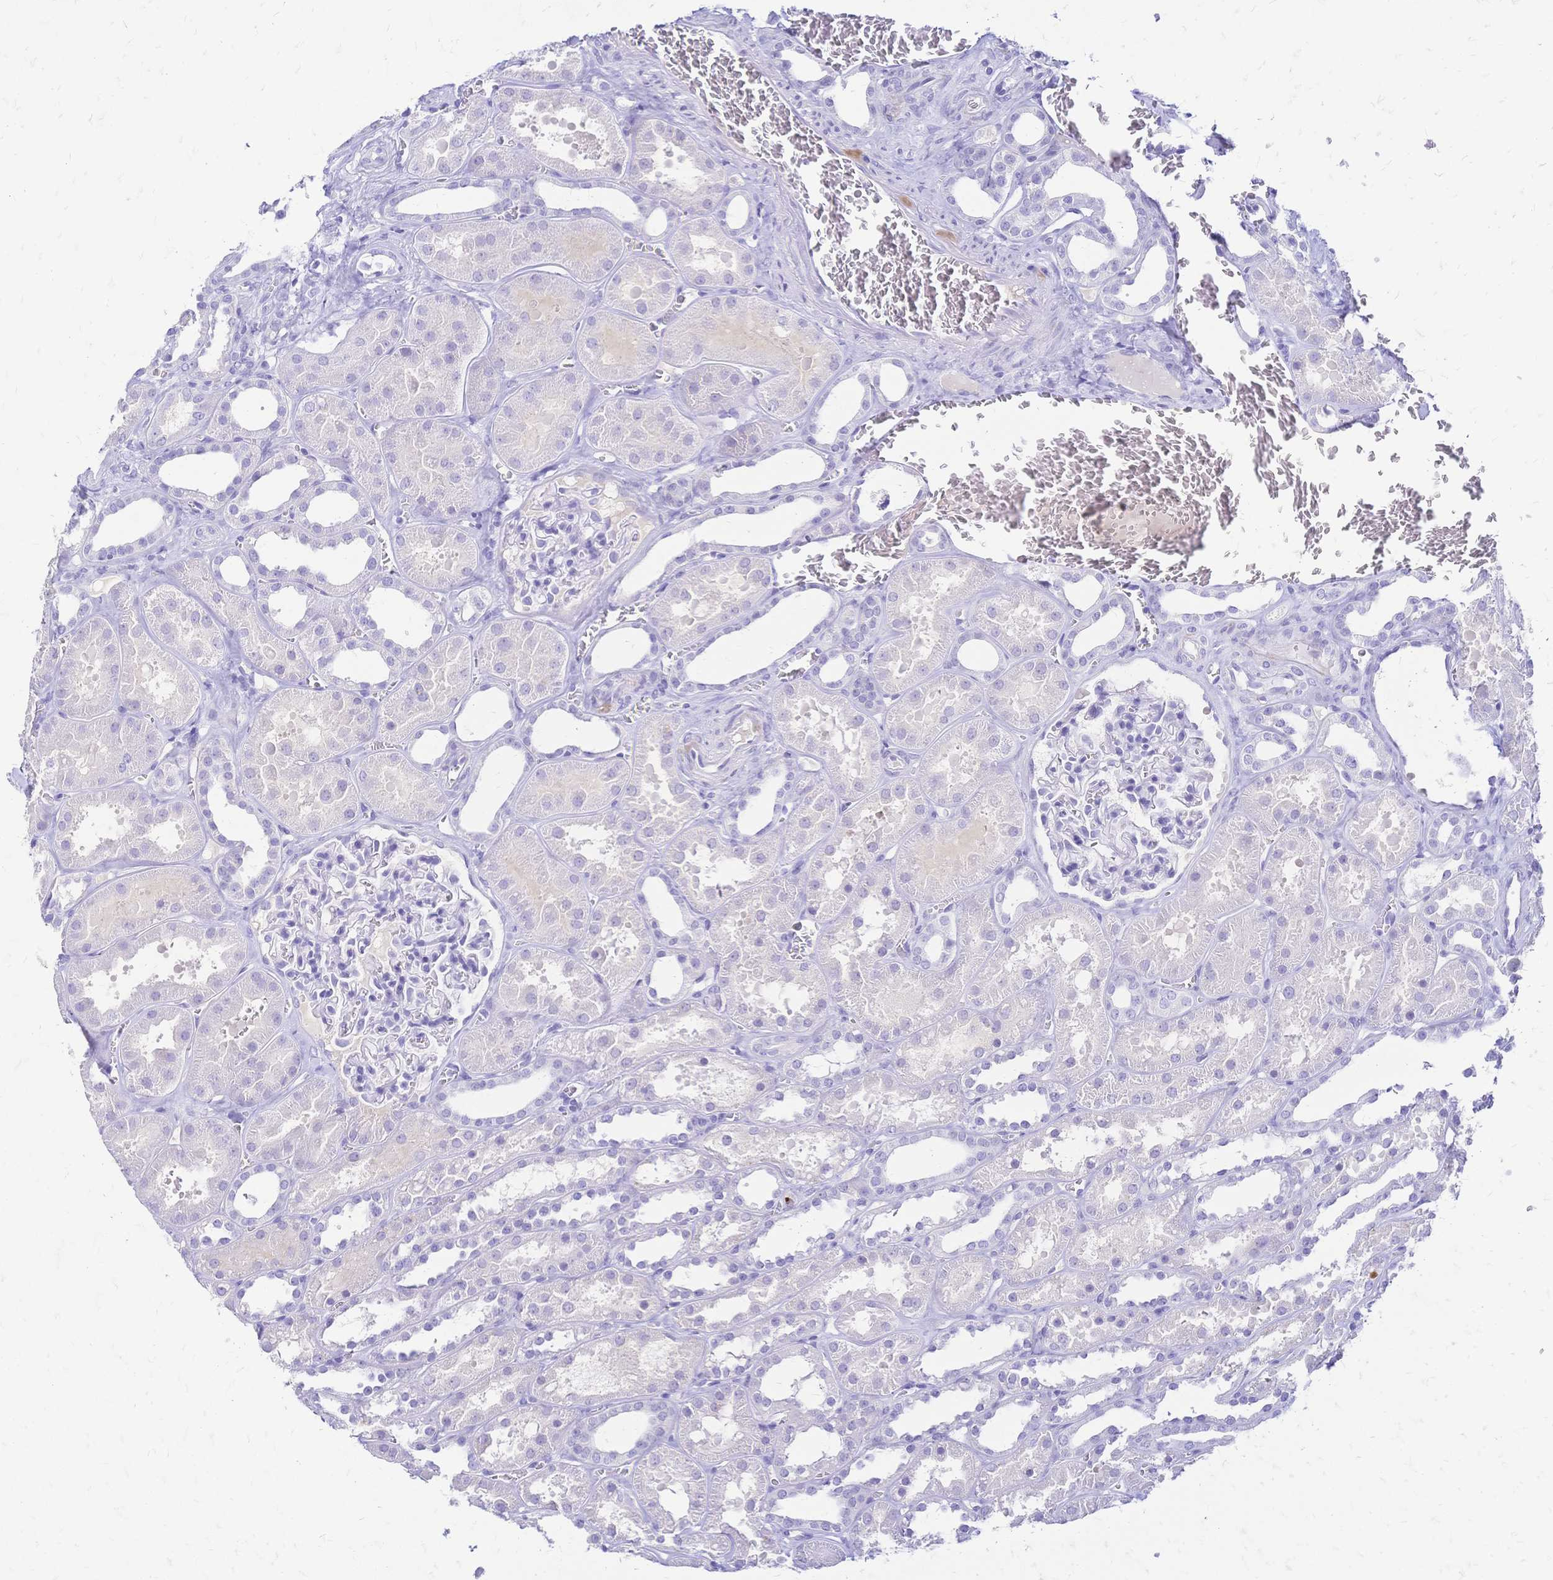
{"staining": {"intensity": "negative", "quantity": "none", "location": "none"}, "tissue": "kidney", "cell_type": "Cells in glomeruli", "image_type": "normal", "snomed": [{"axis": "morphology", "description": "Normal tissue, NOS"}, {"axis": "topography", "description": "Kidney"}], "caption": "Immunohistochemistry (IHC) histopathology image of normal kidney: kidney stained with DAB (3,3'-diaminobenzidine) exhibits no significant protein staining in cells in glomeruli. (DAB (3,3'-diaminobenzidine) immunohistochemistry (IHC) visualized using brightfield microscopy, high magnification).", "gene": "FA2H", "patient": {"sex": "female", "age": 41}}